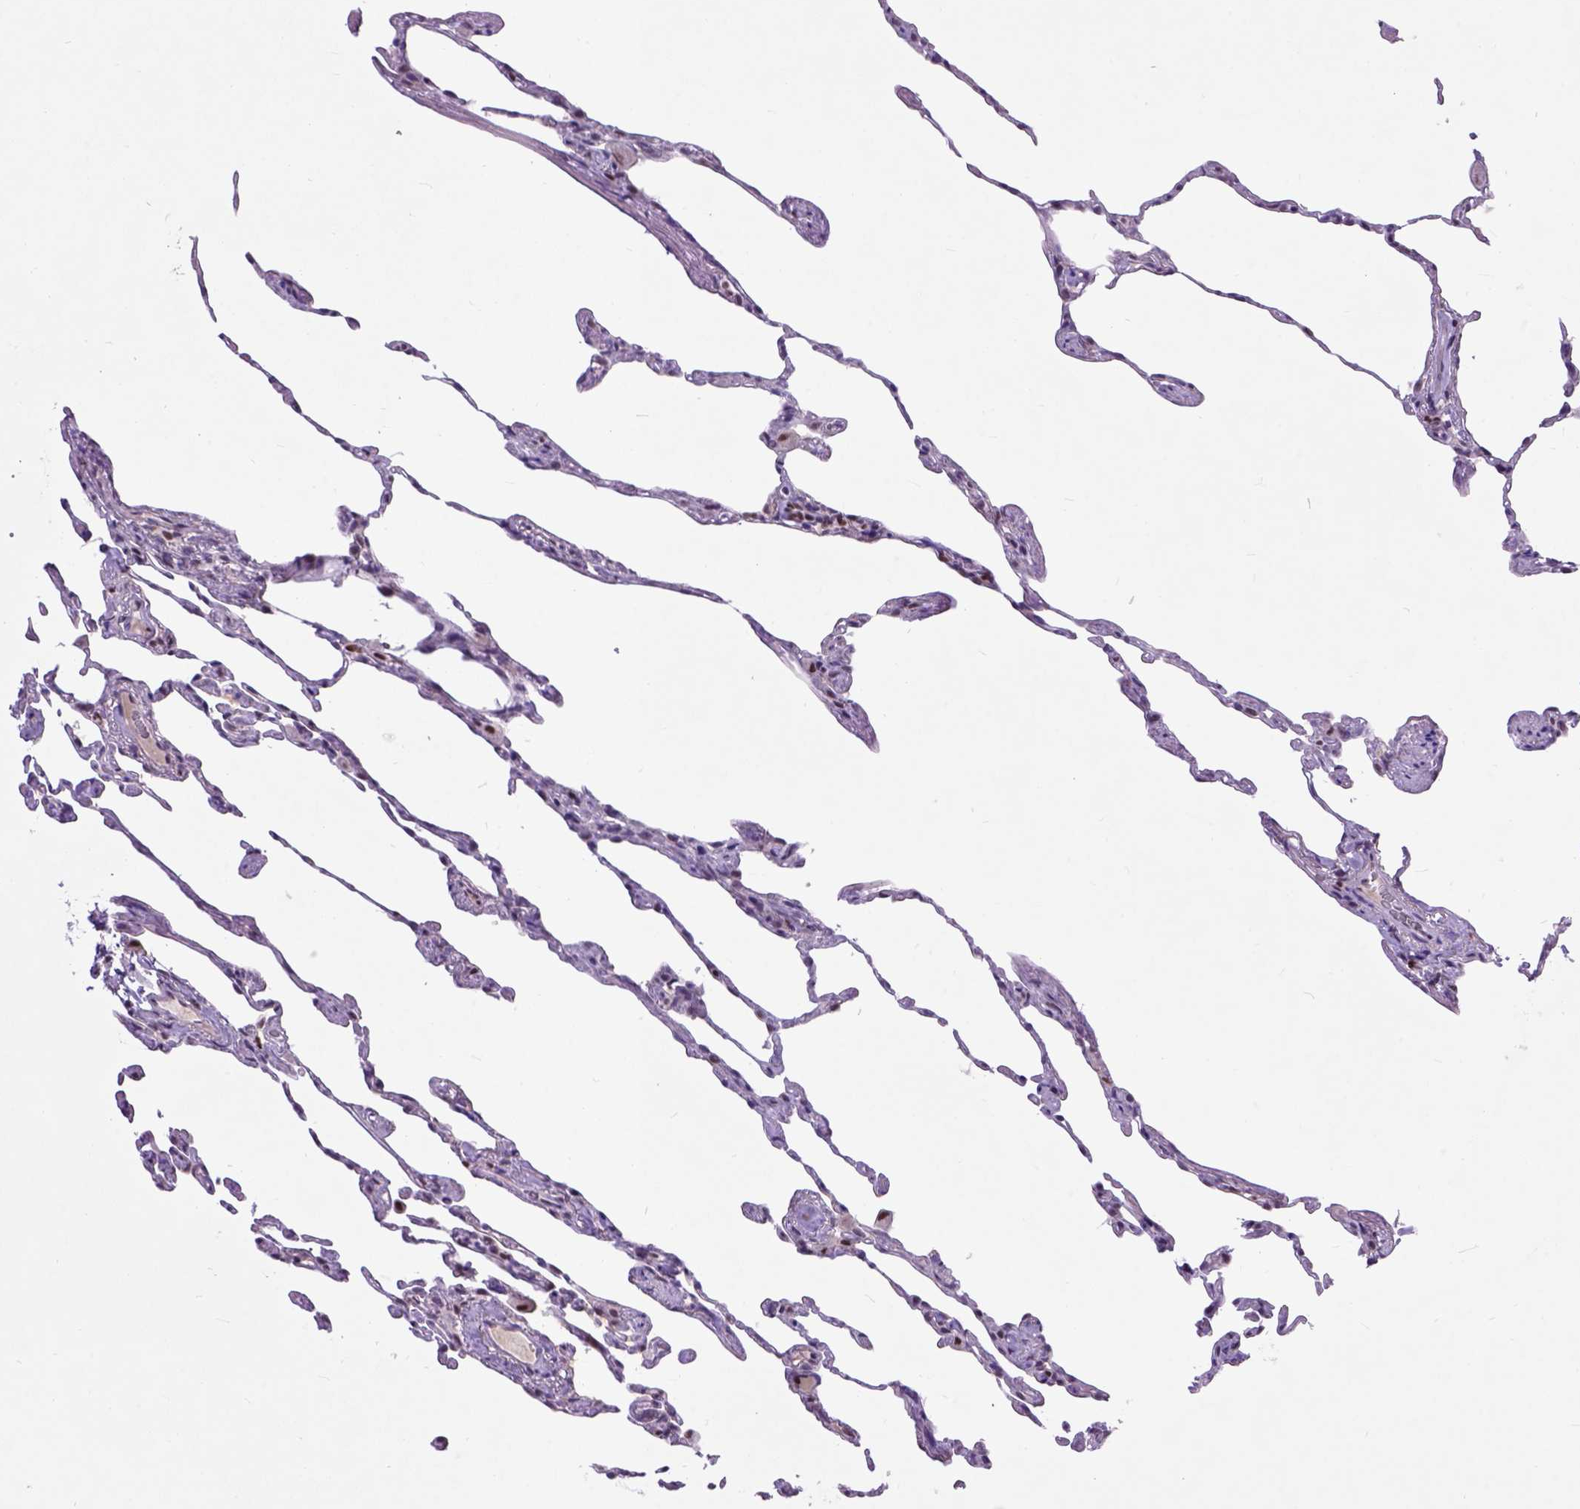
{"staining": {"intensity": "moderate", "quantity": ">75%", "location": "nuclear"}, "tissue": "lung", "cell_type": "Alveolar cells", "image_type": "normal", "snomed": [{"axis": "morphology", "description": "Normal tissue, NOS"}, {"axis": "topography", "description": "Lung"}], "caption": "Unremarkable lung was stained to show a protein in brown. There is medium levels of moderate nuclear staining in about >75% of alveolar cells. Using DAB (3,3'-diaminobenzidine) (brown) and hematoxylin (blue) stains, captured at high magnification using brightfield microscopy.", "gene": "RCC2", "patient": {"sex": "female", "age": 57}}